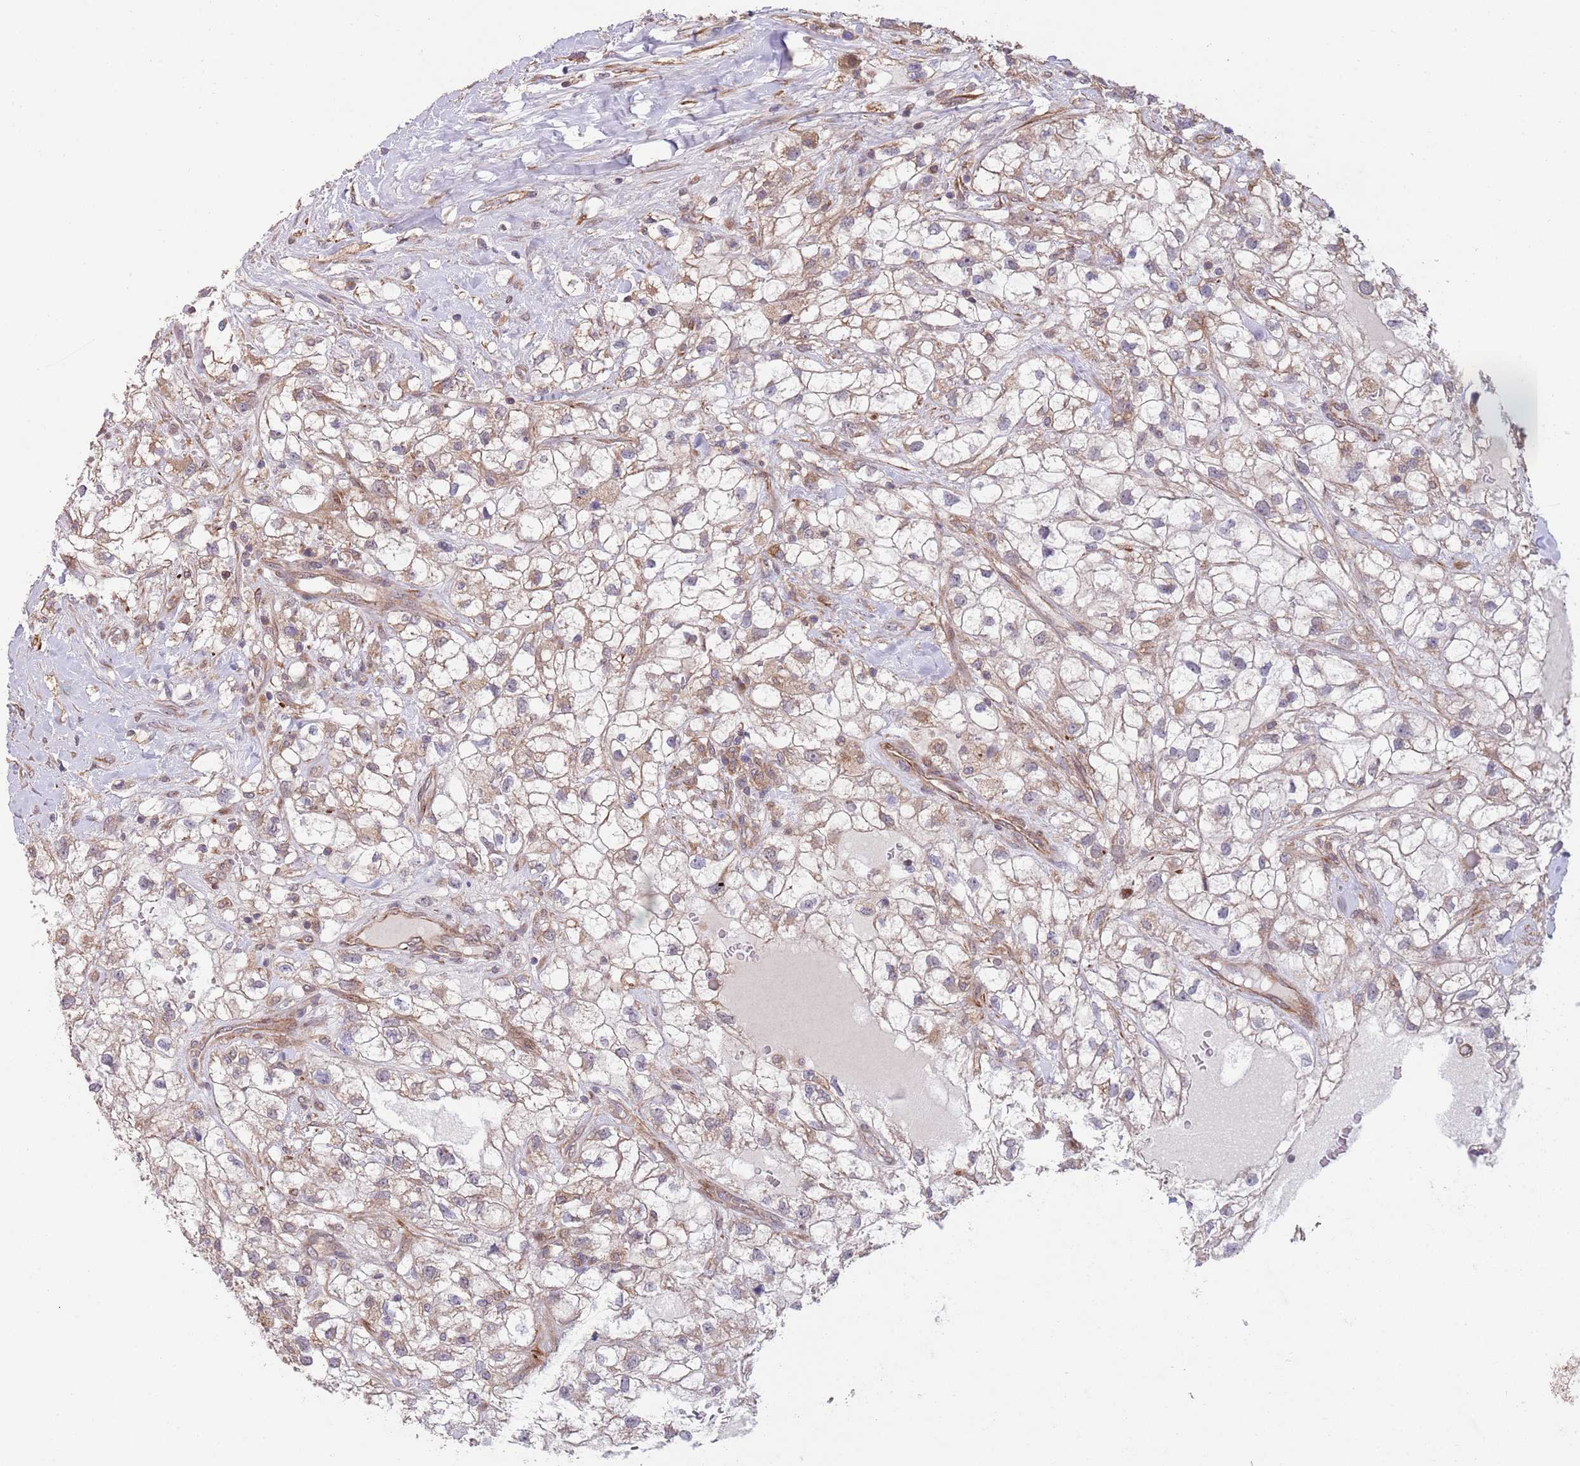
{"staining": {"intensity": "negative", "quantity": "none", "location": "none"}, "tissue": "renal cancer", "cell_type": "Tumor cells", "image_type": "cancer", "snomed": [{"axis": "morphology", "description": "Adenocarcinoma, NOS"}, {"axis": "topography", "description": "Kidney"}], "caption": "This histopathology image is of adenocarcinoma (renal) stained with immunohistochemistry (IHC) to label a protein in brown with the nuclei are counter-stained blue. There is no expression in tumor cells. (Brightfield microscopy of DAB immunohistochemistry (IHC) at high magnification).", "gene": "CHD9", "patient": {"sex": "male", "age": 59}}